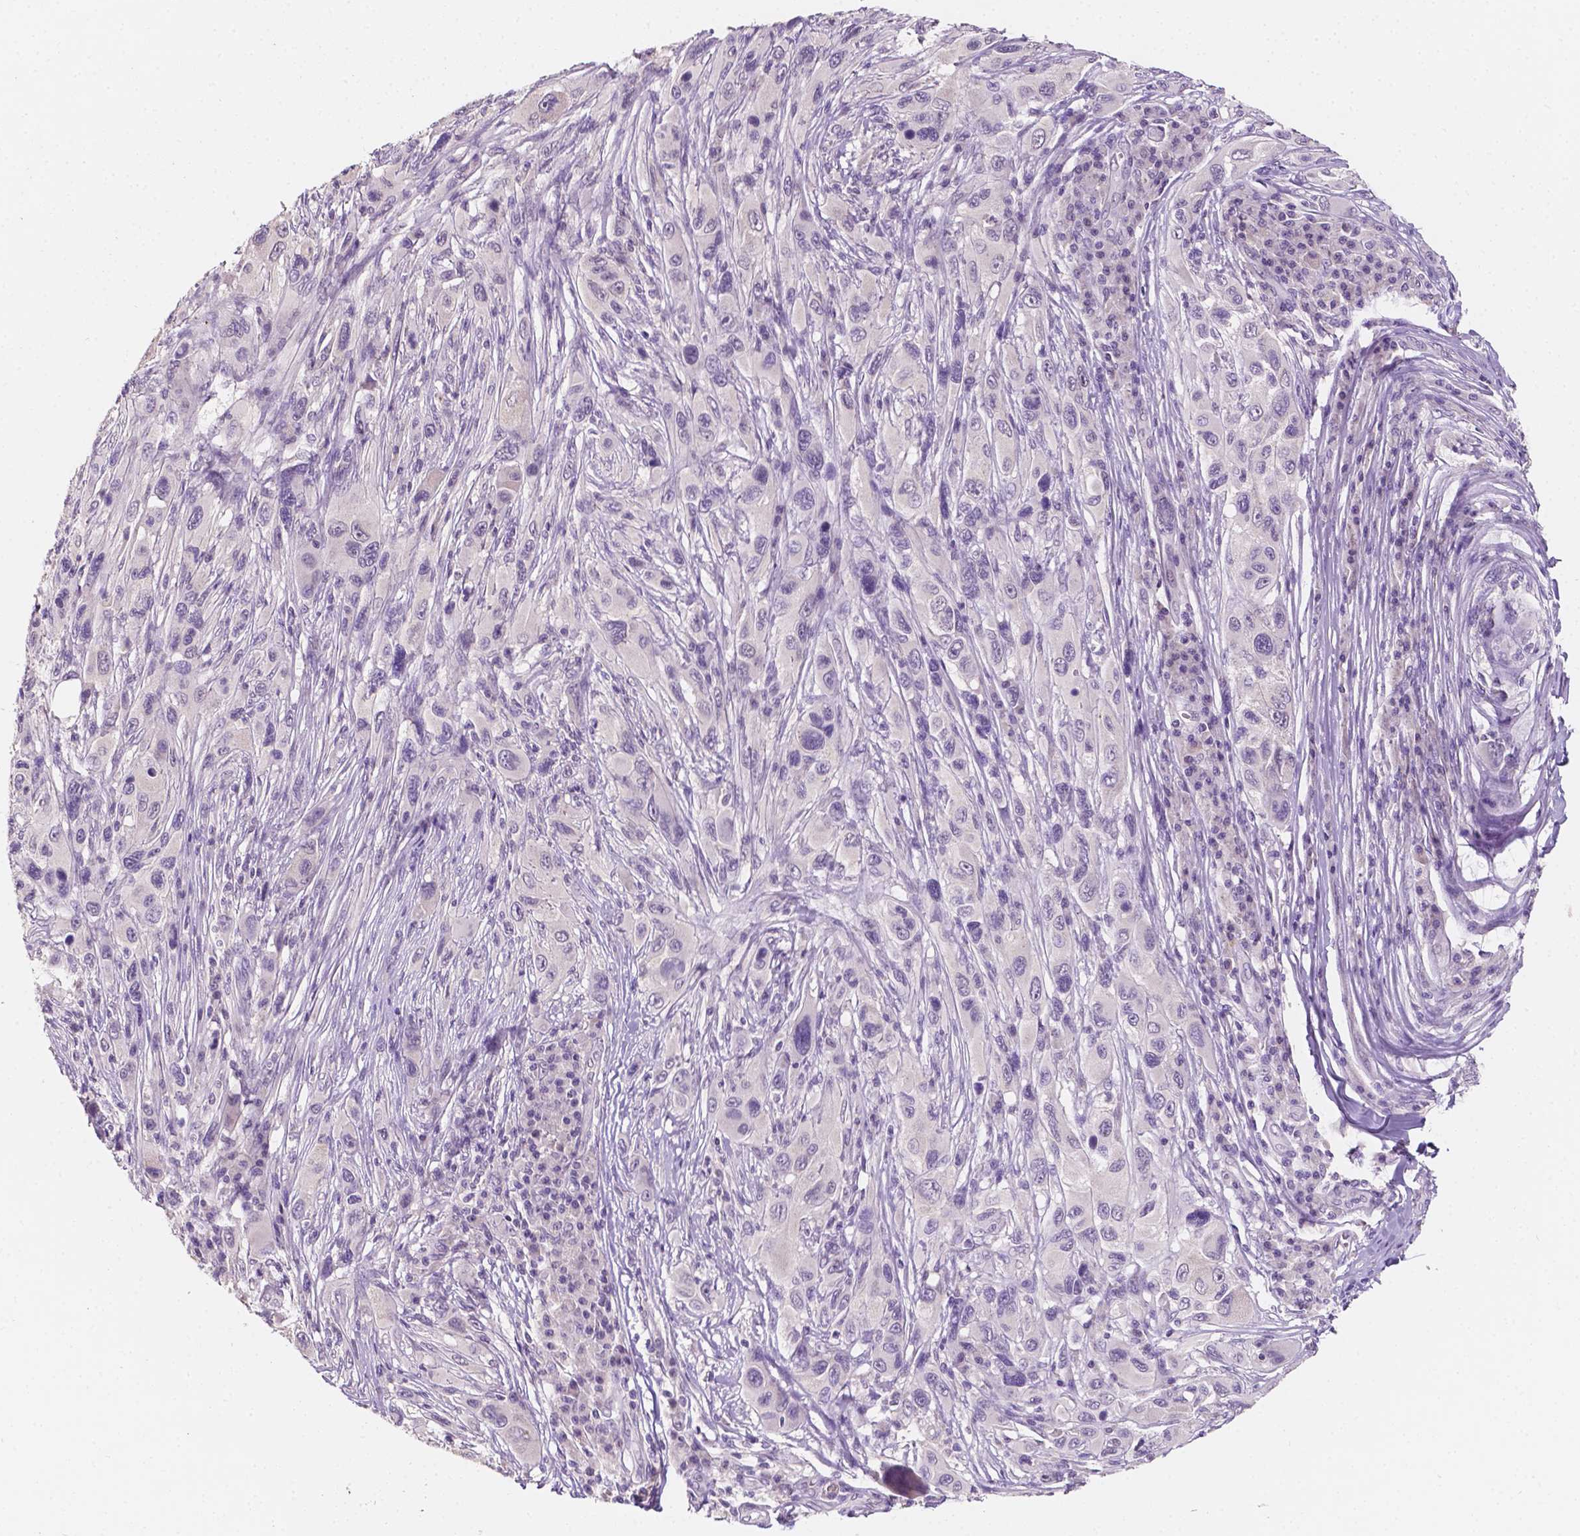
{"staining": {"intensity": "negative", "quantity": "none", "location": "none"}, "tissue": "melanoma", "cell_type": "Tumor cells", "image_type": "cancer", "snomed": [{"axis": "morphology", "description": "Malignant melanoma, NOS"}, {"axis": "topography", "description": "Skin"}], "caption": "Tumor cells show no significant protein expression in malignant melanoma. (Stains: DAB (3,3'-diaminobenzidine) immunohistochemistry (IHC) with hematoxylin counter stain, Microscopy: brightfield microscopy at high magnification).", "gene": "TAL1", "patient": {"sex": "male", "age": 53}}